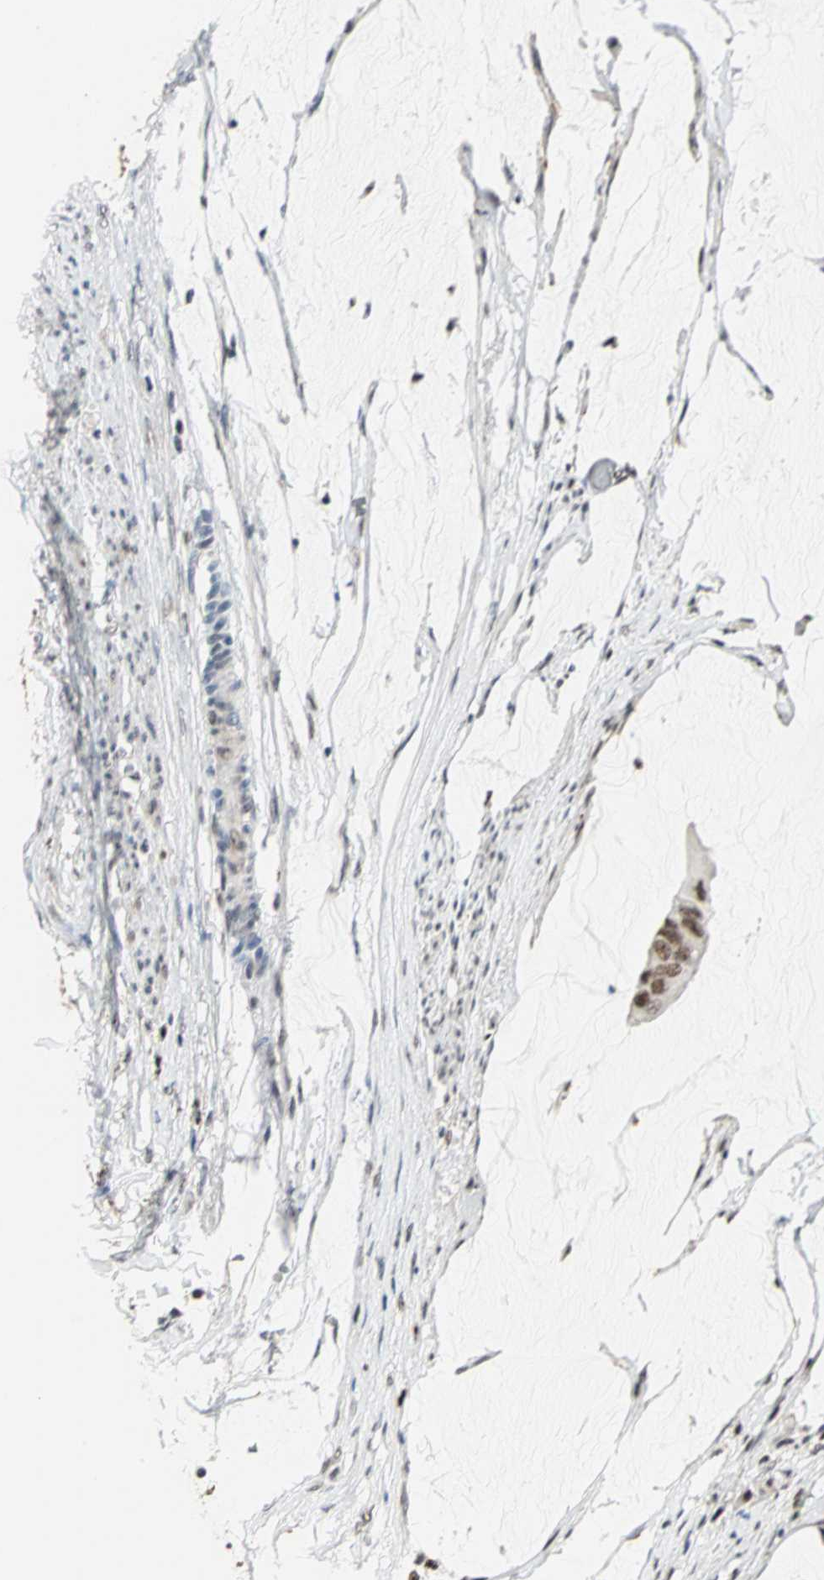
{"staining": {"intensity": "strong", "quantity": ">75%", "location": "nuclear"}, "tissue": "colorectal cancer", "cell_type": "Tumor cells", "image_type": "cancer", "snomed": [{"axis": "morphology", "description": "Normal tissue, NOS"}, {"axis": "morphology", "description": "Adenocarcinoma, NOS"}, {"axis": "topography", "description": "Rectum"}, {"axis": "topography", "description": "Peripheral nerve tissue"}], "caption": "IHC of colorectal adenocarcinoma exhibits high levels of strong nuclear expression in about >75% of tumor cells.", "gene": "CCDC88C", "patient": {"sex": "female", "age": 77}}